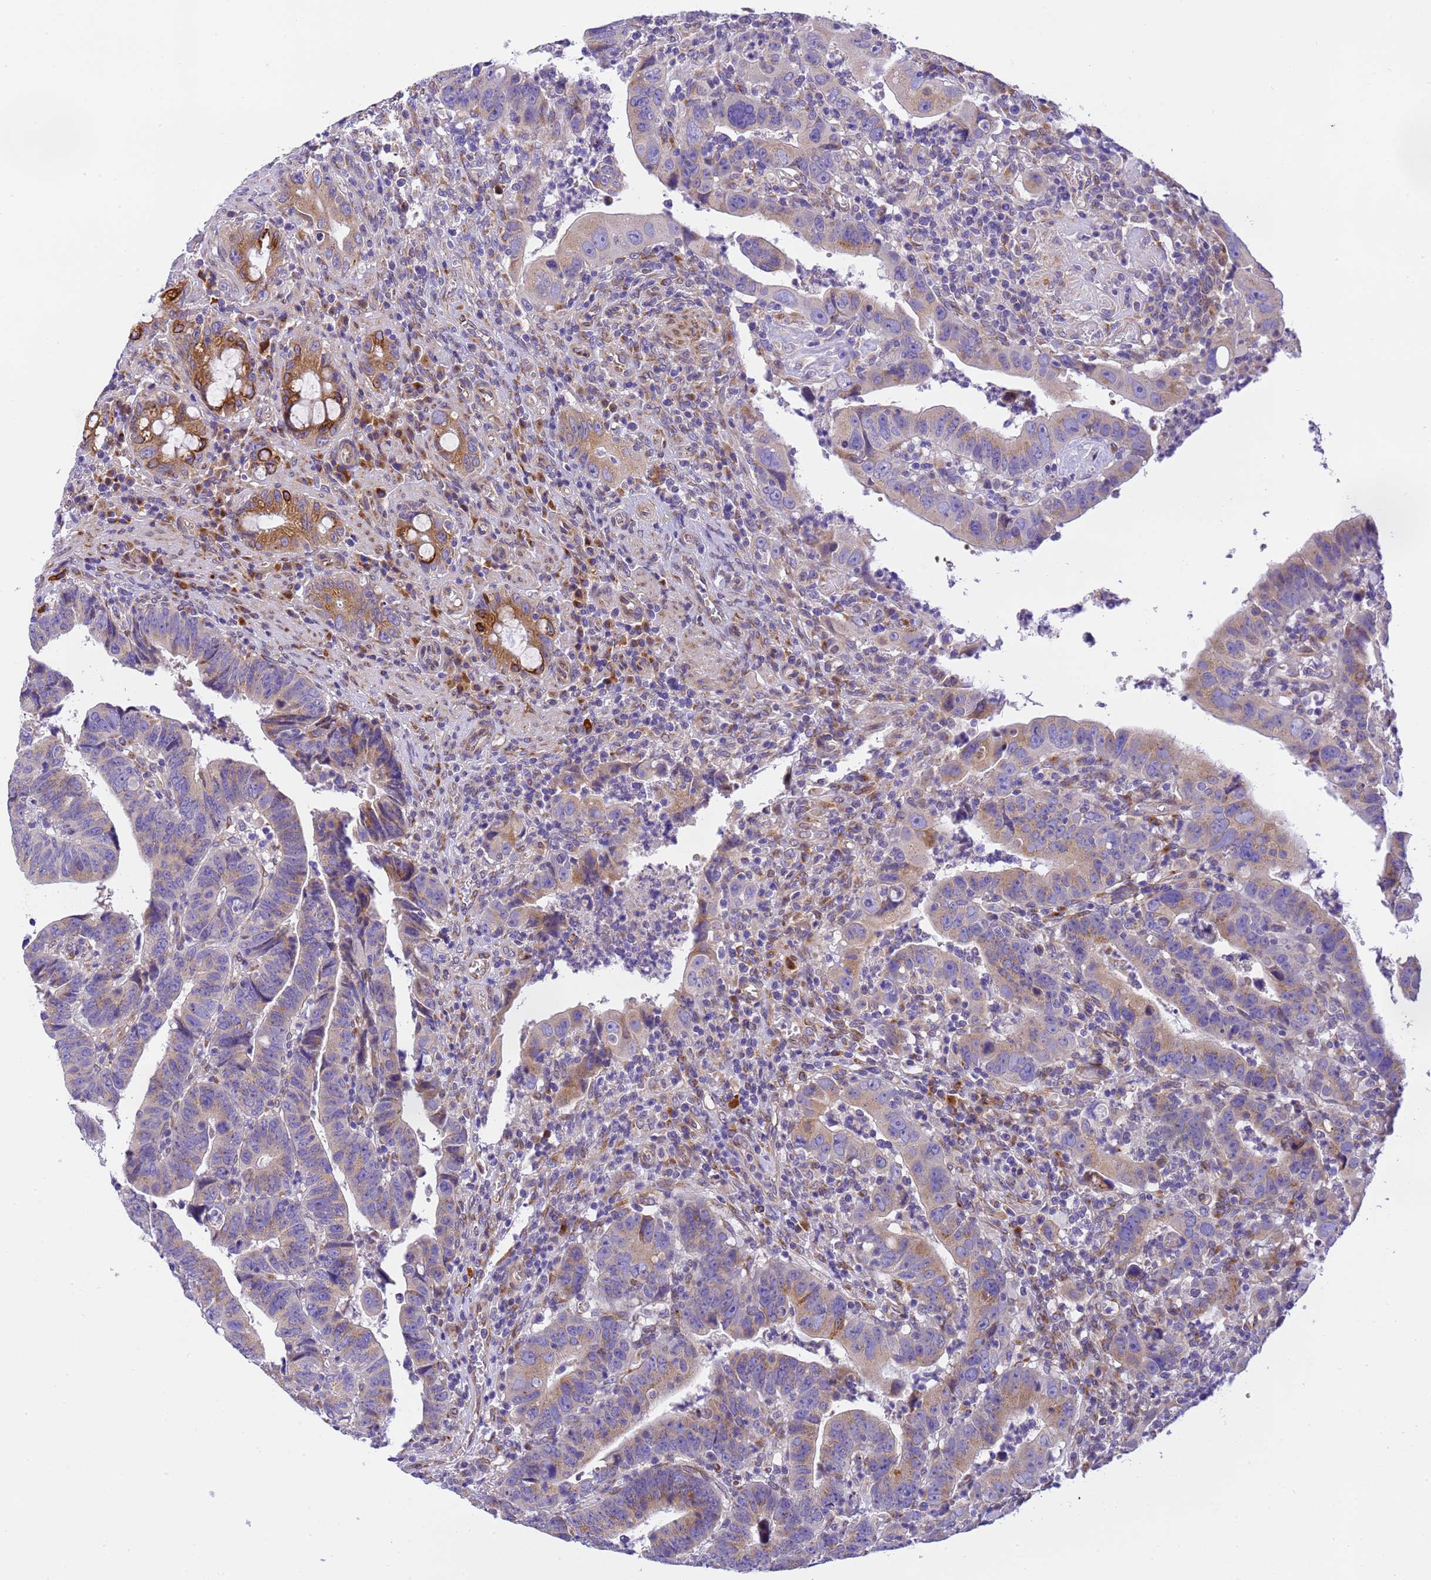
{"staining": {"intensity": "weak", "quantity": "25%-75%", "location": "cytoplasmic/membranous"}, "tissue": "colorectal cancer", "cell_type": "Tumor cells", "image_type": "cancer", "snomed": [{"axis": "morphology", "description": "Normal tissue, NOS"}, {"axis": "morphology", "description": "Adenocarcinoma, NOS"}, {"axis": "topography", "description": "Rectum"}], "caption": "A histopathology image of human colorectal adenocarcinoma stained for a protein exhibits weak cytoplasmic/membranous brown staining in tumor cells.", "gene": "RHBDD3", "patient": {"sex": "female", "age": 65}}